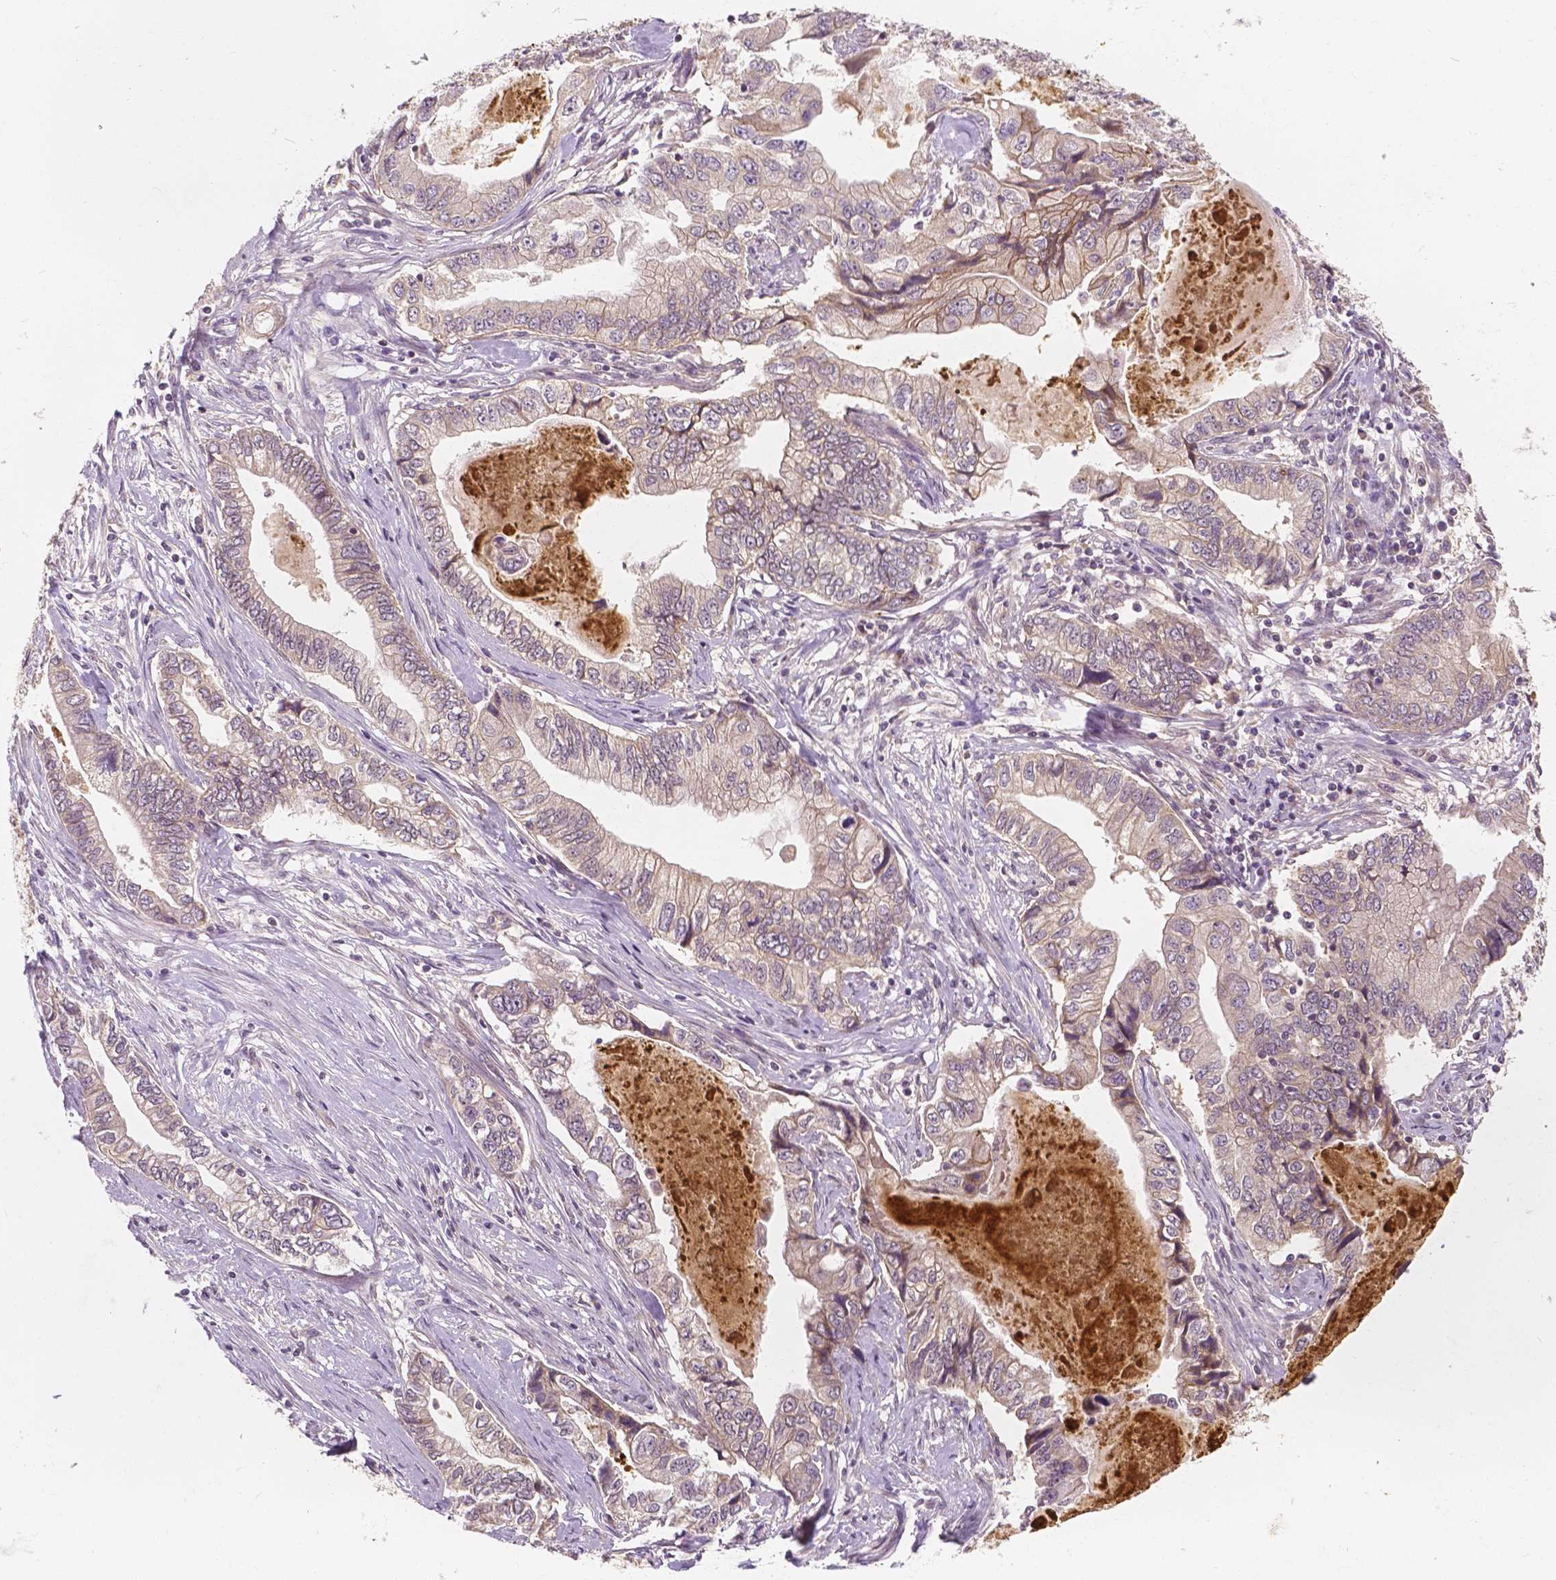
{"staining": {"intensity": "weak", "quantity": "<25%", "location": "cytoplasmic/membranous"}, "tissue": "stomach cancer", "cell_type": "Tumor cells", "image_type": "cancer", "snomed": [{"axis": "morphology", "description": "Adenocarcinoma, NOS"}, {"axis": "topography", "description": "Pancreas"}, {"axis": "topography", "description": "Stomach, upper"}], "caption": "Immunohistochemistry image of neoplastic tissue: human stomach cancer (adenocarcinoma) stained with DAB (3,3'-diaminobenzidine) exhibits no significant protein positivity in tumor cells.", "gene": "SNX12", "patient": {"sex": "male", "age": 77}}